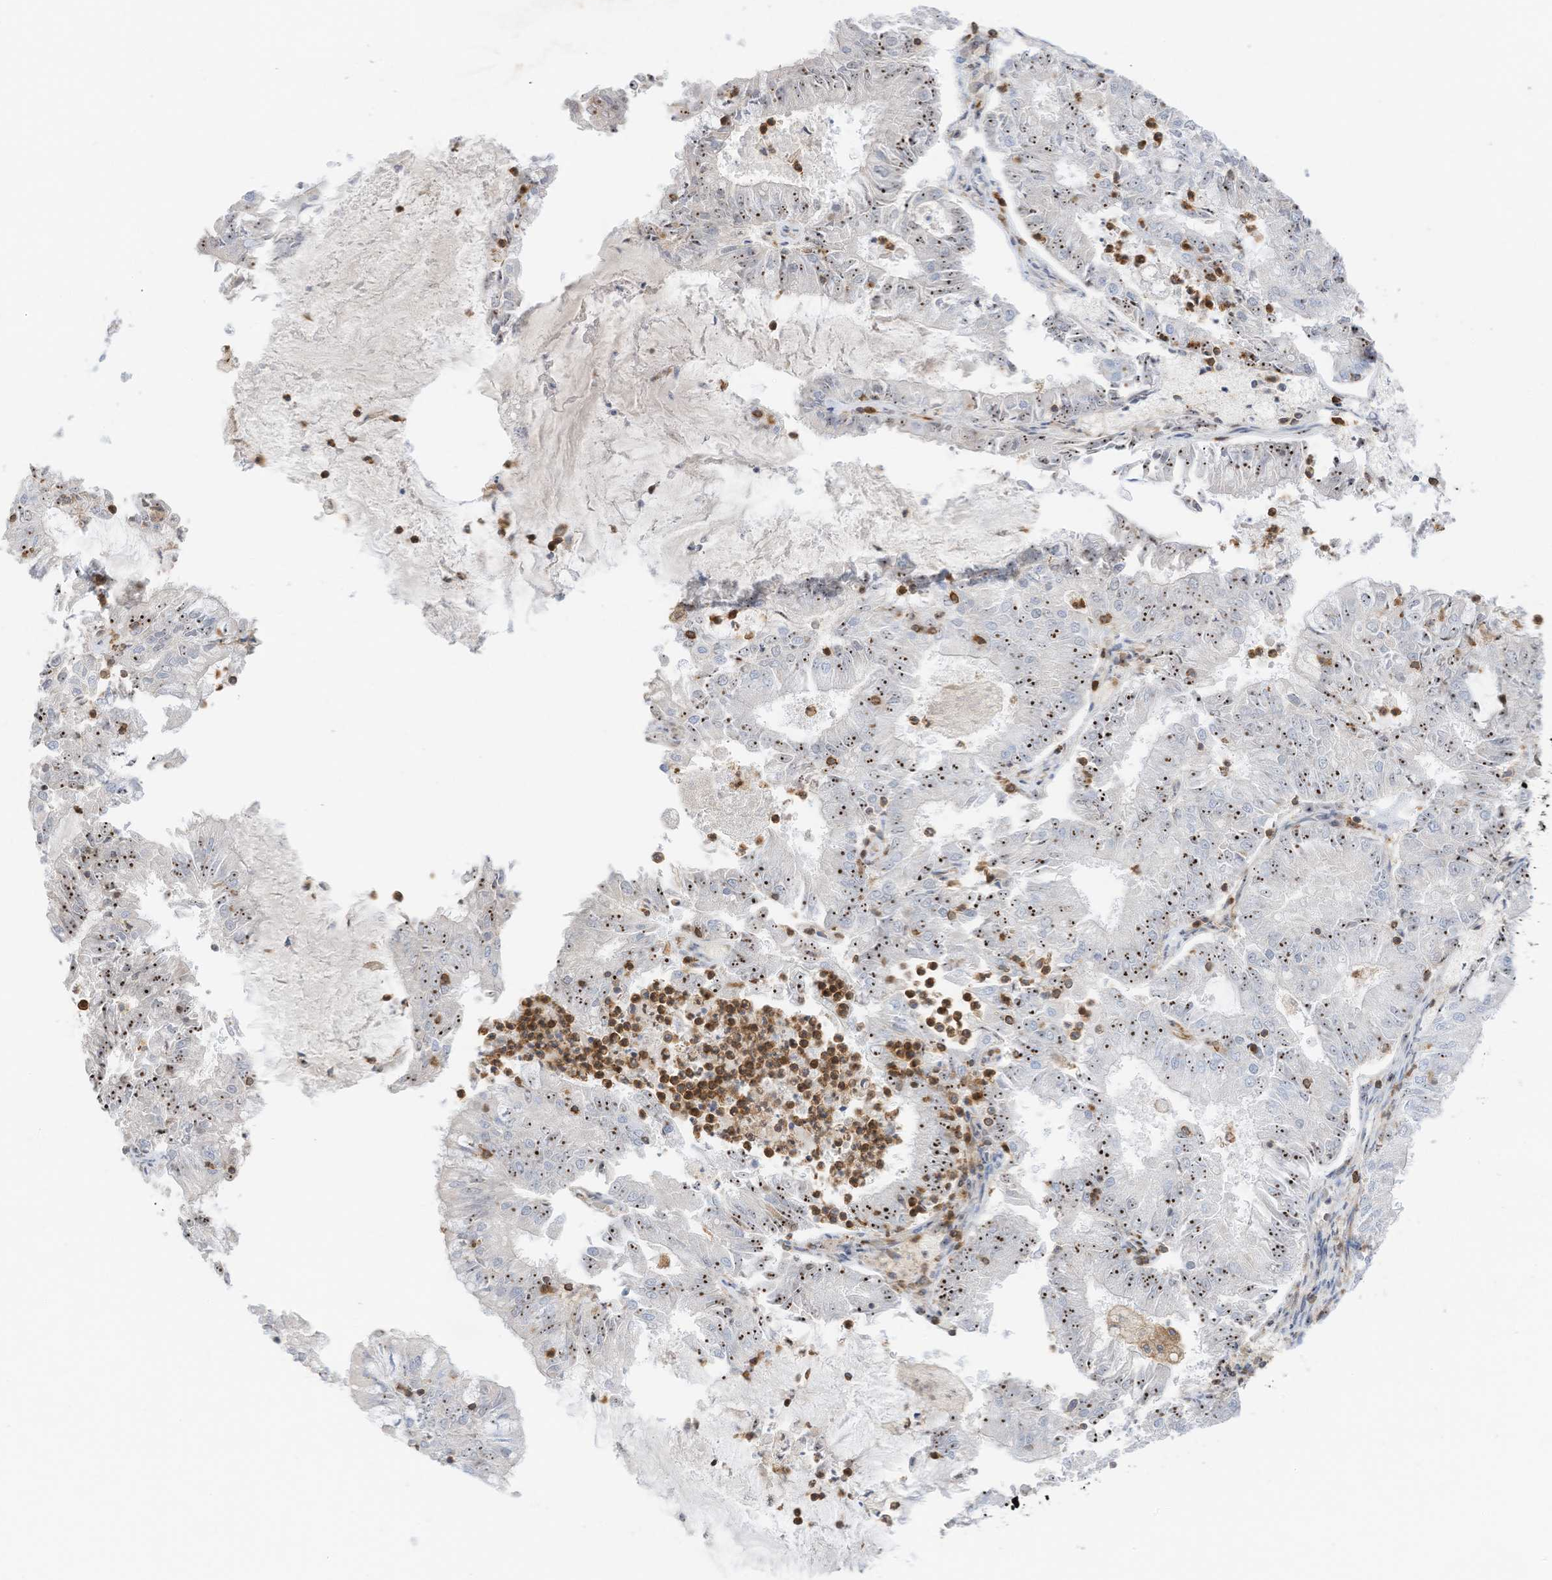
{"staining": {"intensity": "moderate", "quantity": ">75%", "location": "nuclear"}, "tissue": "endometrial cancer", "cell_type": "Tumor cells", "image_type": "cancer", "snomed": [{"axis": "morphology", "description": "Adenocarcinoma, NOS"}, {"axis": "topography", "description": "Endometrium"}], "caption": "This is a micrograph of immunohistochemistry staining of adenocarcinoma (endometrial), which shows moderate staining in the nuclear of tumor cells.", "gene": "ARHGAP25", "patient": {"sex": "female", "age": 57}}